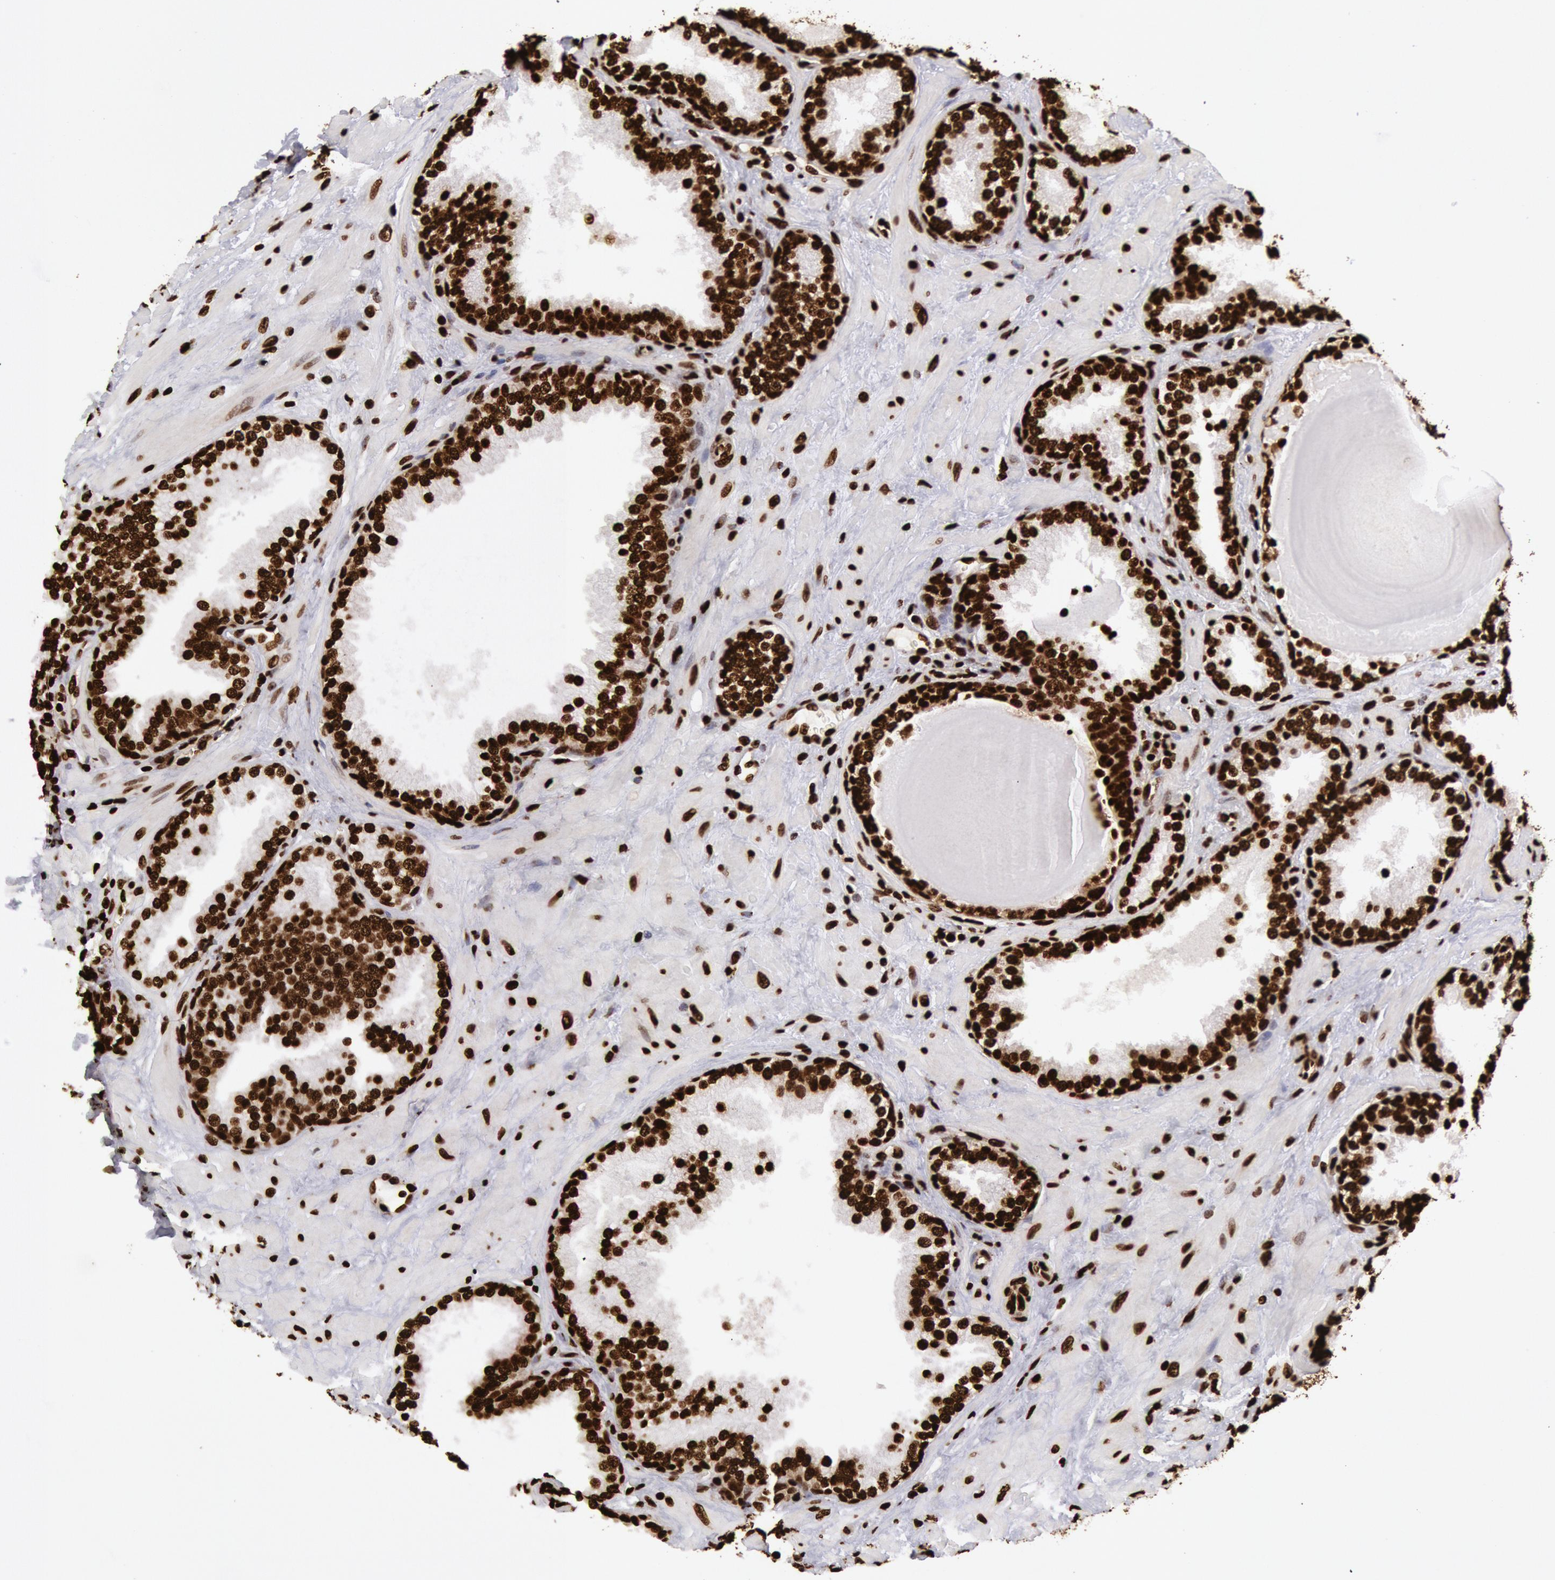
{"staining": {"intensity": "strong", "quantity": ">75%", "location": "nuclear"}, "tissue": "prostate", "cell_type": "Glandular cells", "image_type": "normal", "snomed": [{"axis": "morphology", "description": "Normal tissue, NOS"}, {"axis": "topography", "description": "Prostate"}], "caption": "Prostate stained for a protein demonstrates strong nuclear positivity in glandular cells. The protein of interest is stained brown, and the nuclei are stained in blue (DAB IHC with brightfield microscopy, high magnification).", "gene": "H3", "patient": {"sex": "male", "age": 51}}